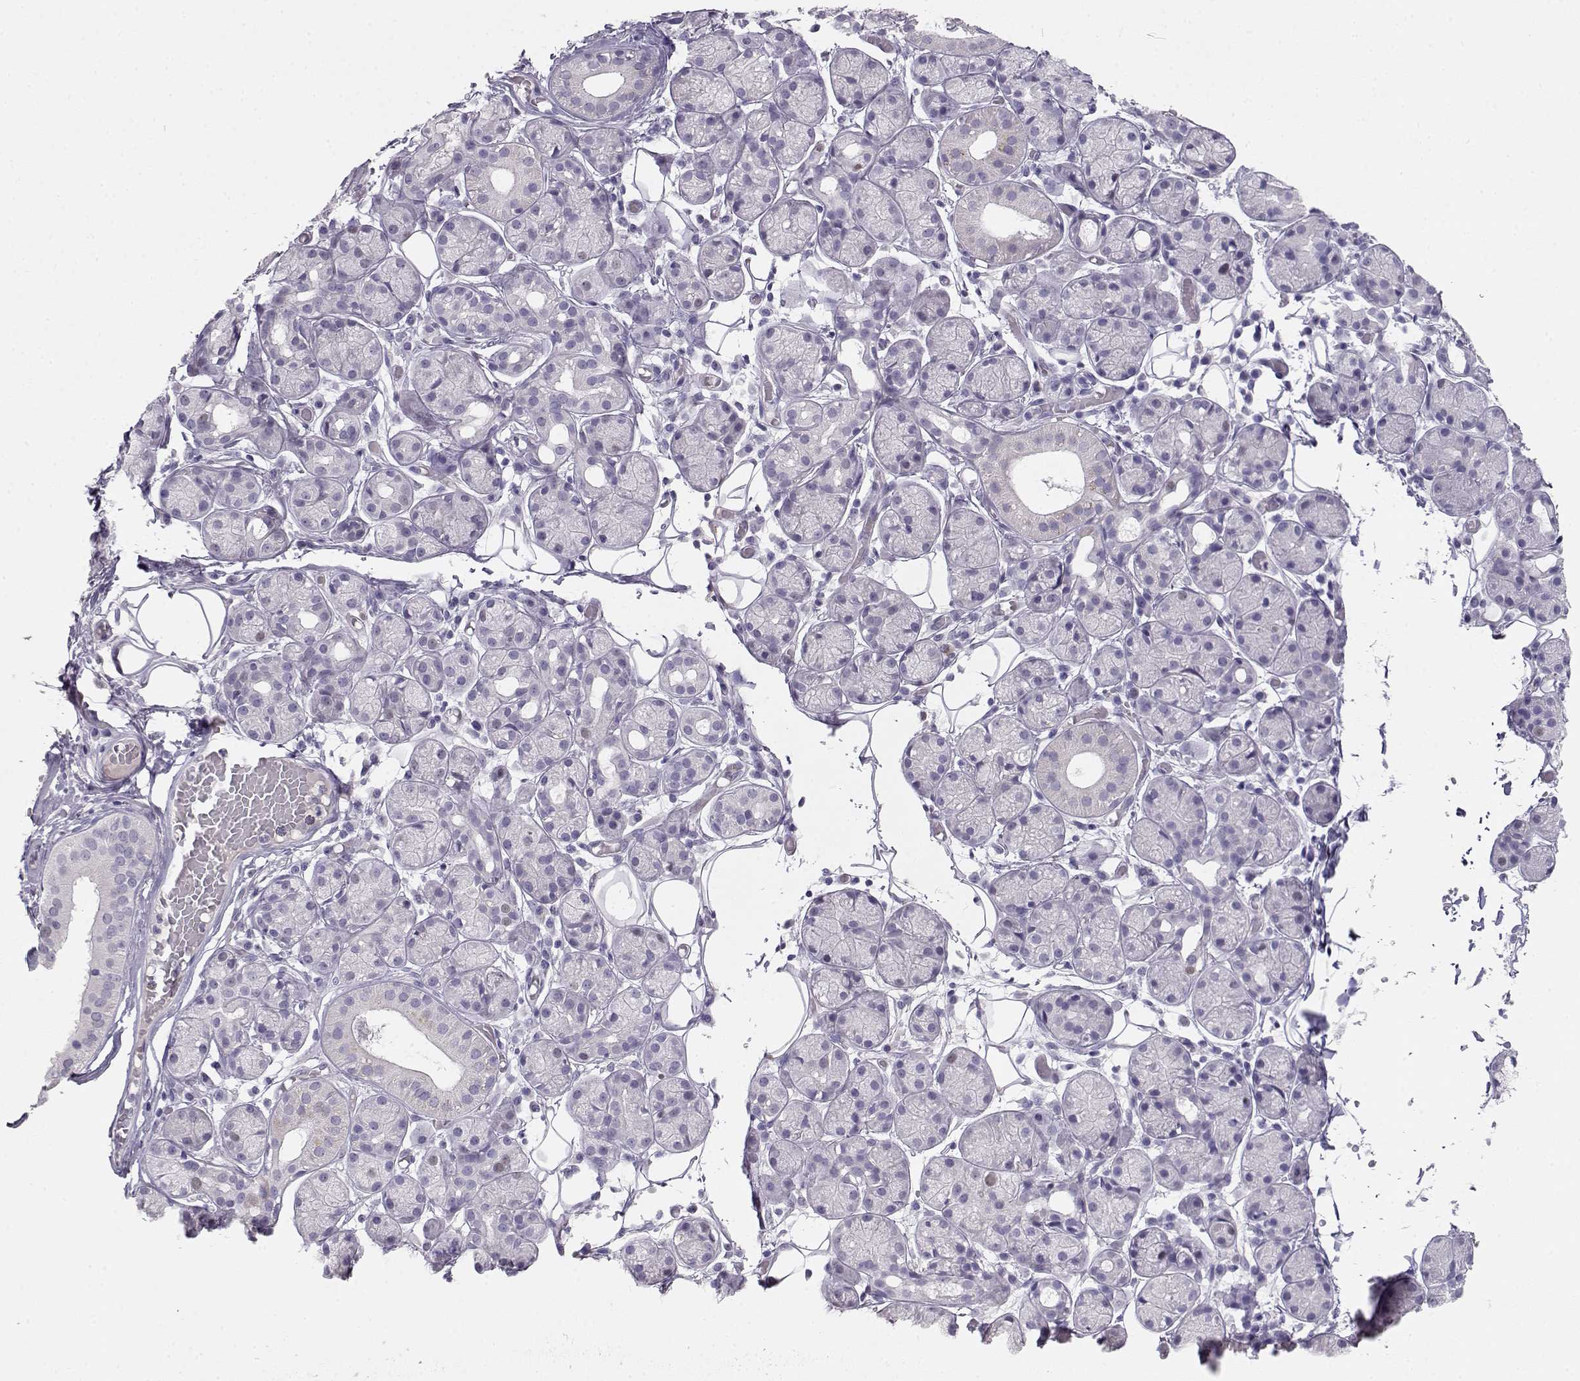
{"staining": {"intensity": "negative", "quantity": "none", "location": "none"}, "tissue": "salivary gland", "cell_type": "Glandular cells", "image_type": "normal", "snomed": [{"axis": "morphology", "description": "Normal tissue, NOS"}, {"axis": "topography", "description": "Salivary gland"}, {"axis": "topography", "description": "Peripheral nerve tissue"}], "caption": "This is a image of immunohistochemistry (IHC) staining of benign salivary gland, which shows no expression in glandular cells. The staining is performed using DAB brown chromogen with nuclei counter-stained in using hematoxylin.", "gene": "OPN5", "patient": {"sex": "male", "age": 71}}